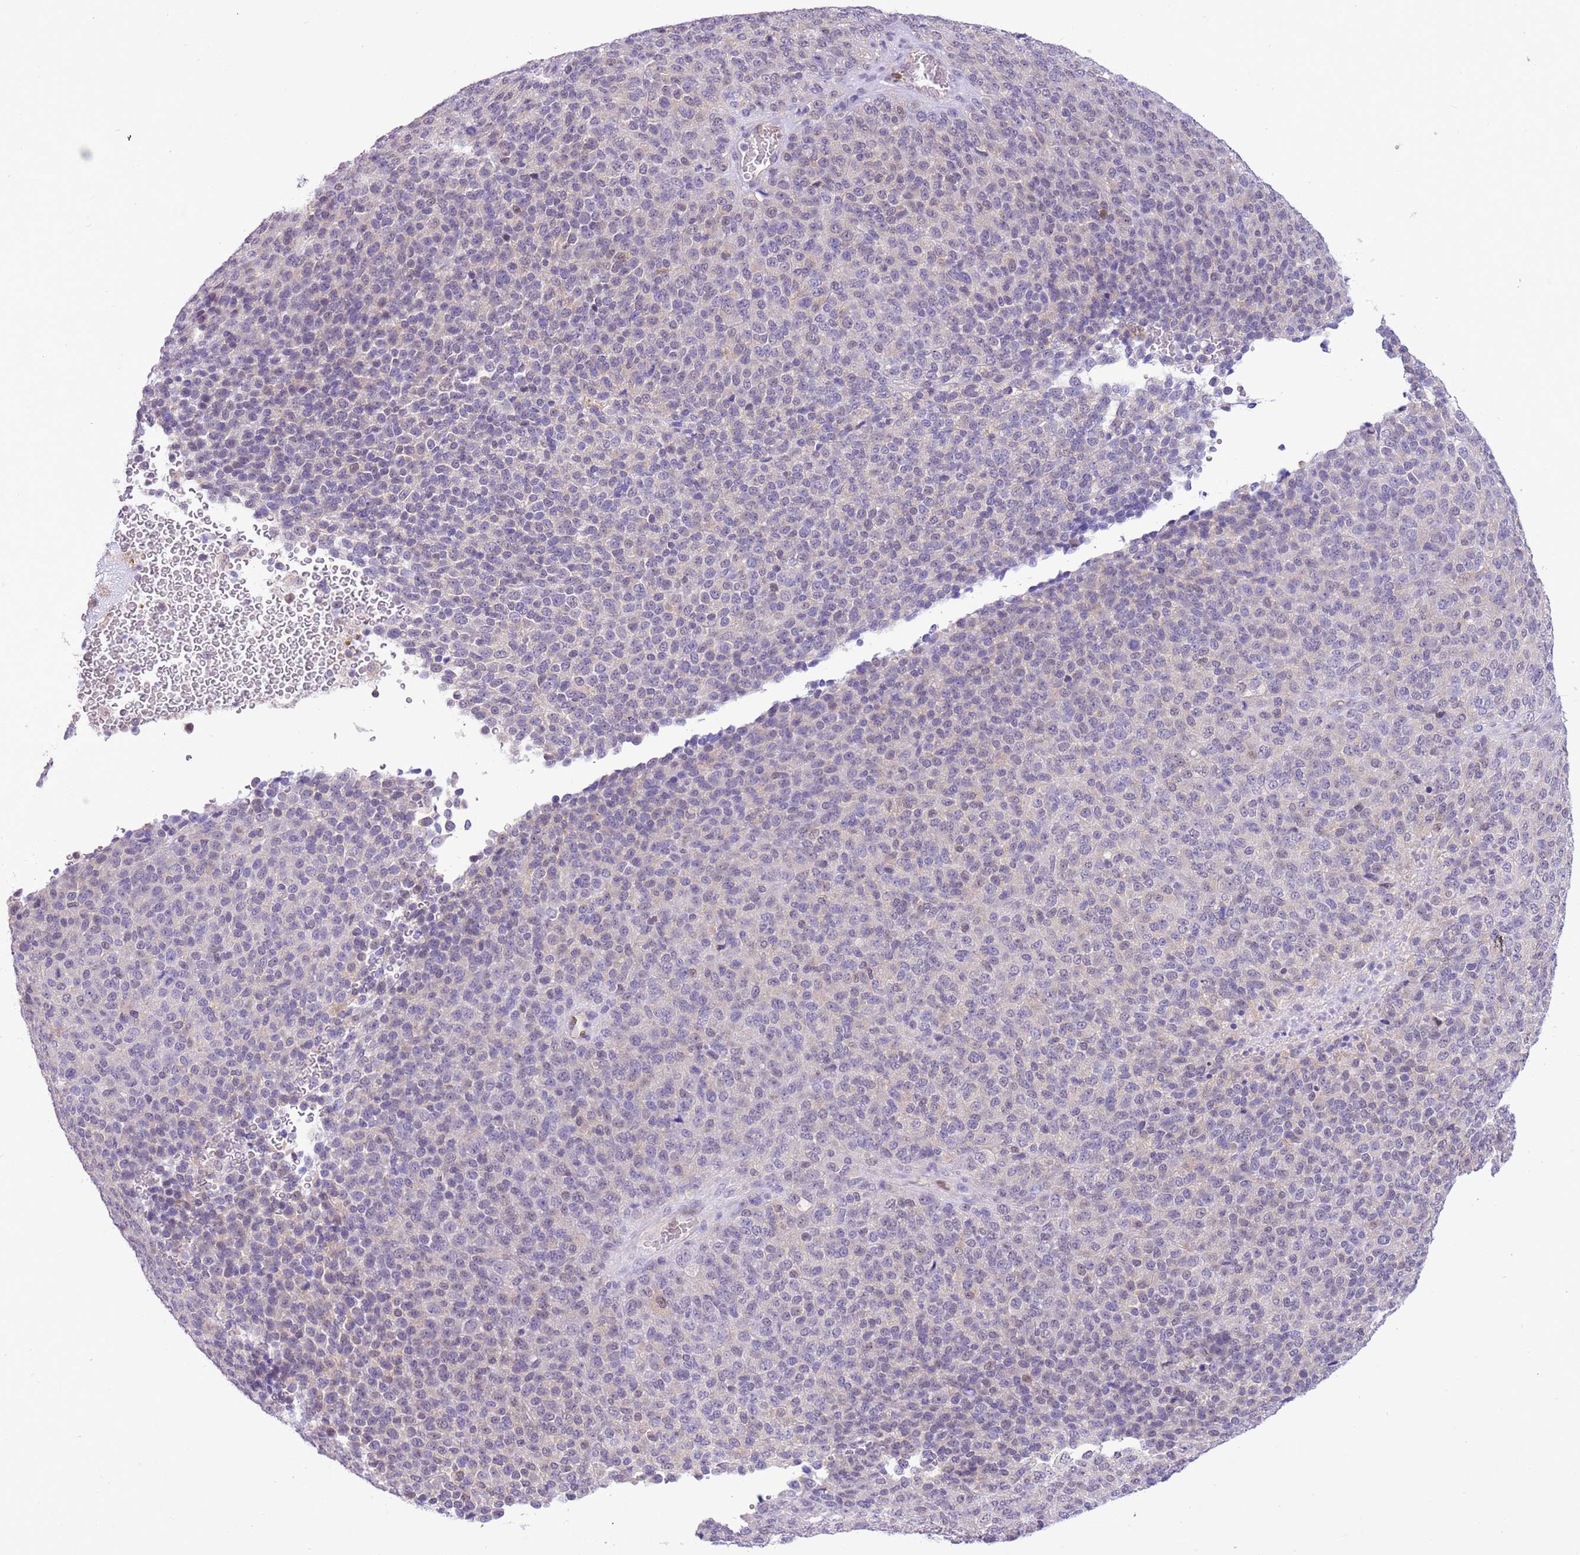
{"staining": {"intensity": "weak", "quantity": "<25%", "location": "cytoplasmic/membranous,nuclear"}, "tissue": "melanoma", "cell_type": "Tumor cells", "image_type": "cancer", "snomed": [{"axis": "morphology", "description": "Malignant melanoma, Metastatic site"}, {"axis": "topography", "description": "Brain"}], "caption": "Immunohistochemistry image of malignant melanoma (metastatic site) stained for a protein (brown), which reveals no positivity in tumor cells. (Brightfield microscopy of DAB immunohistochemistry at high magnification).", "gene": "DDI2", "patient": {"sex": "female", "age": 56}}